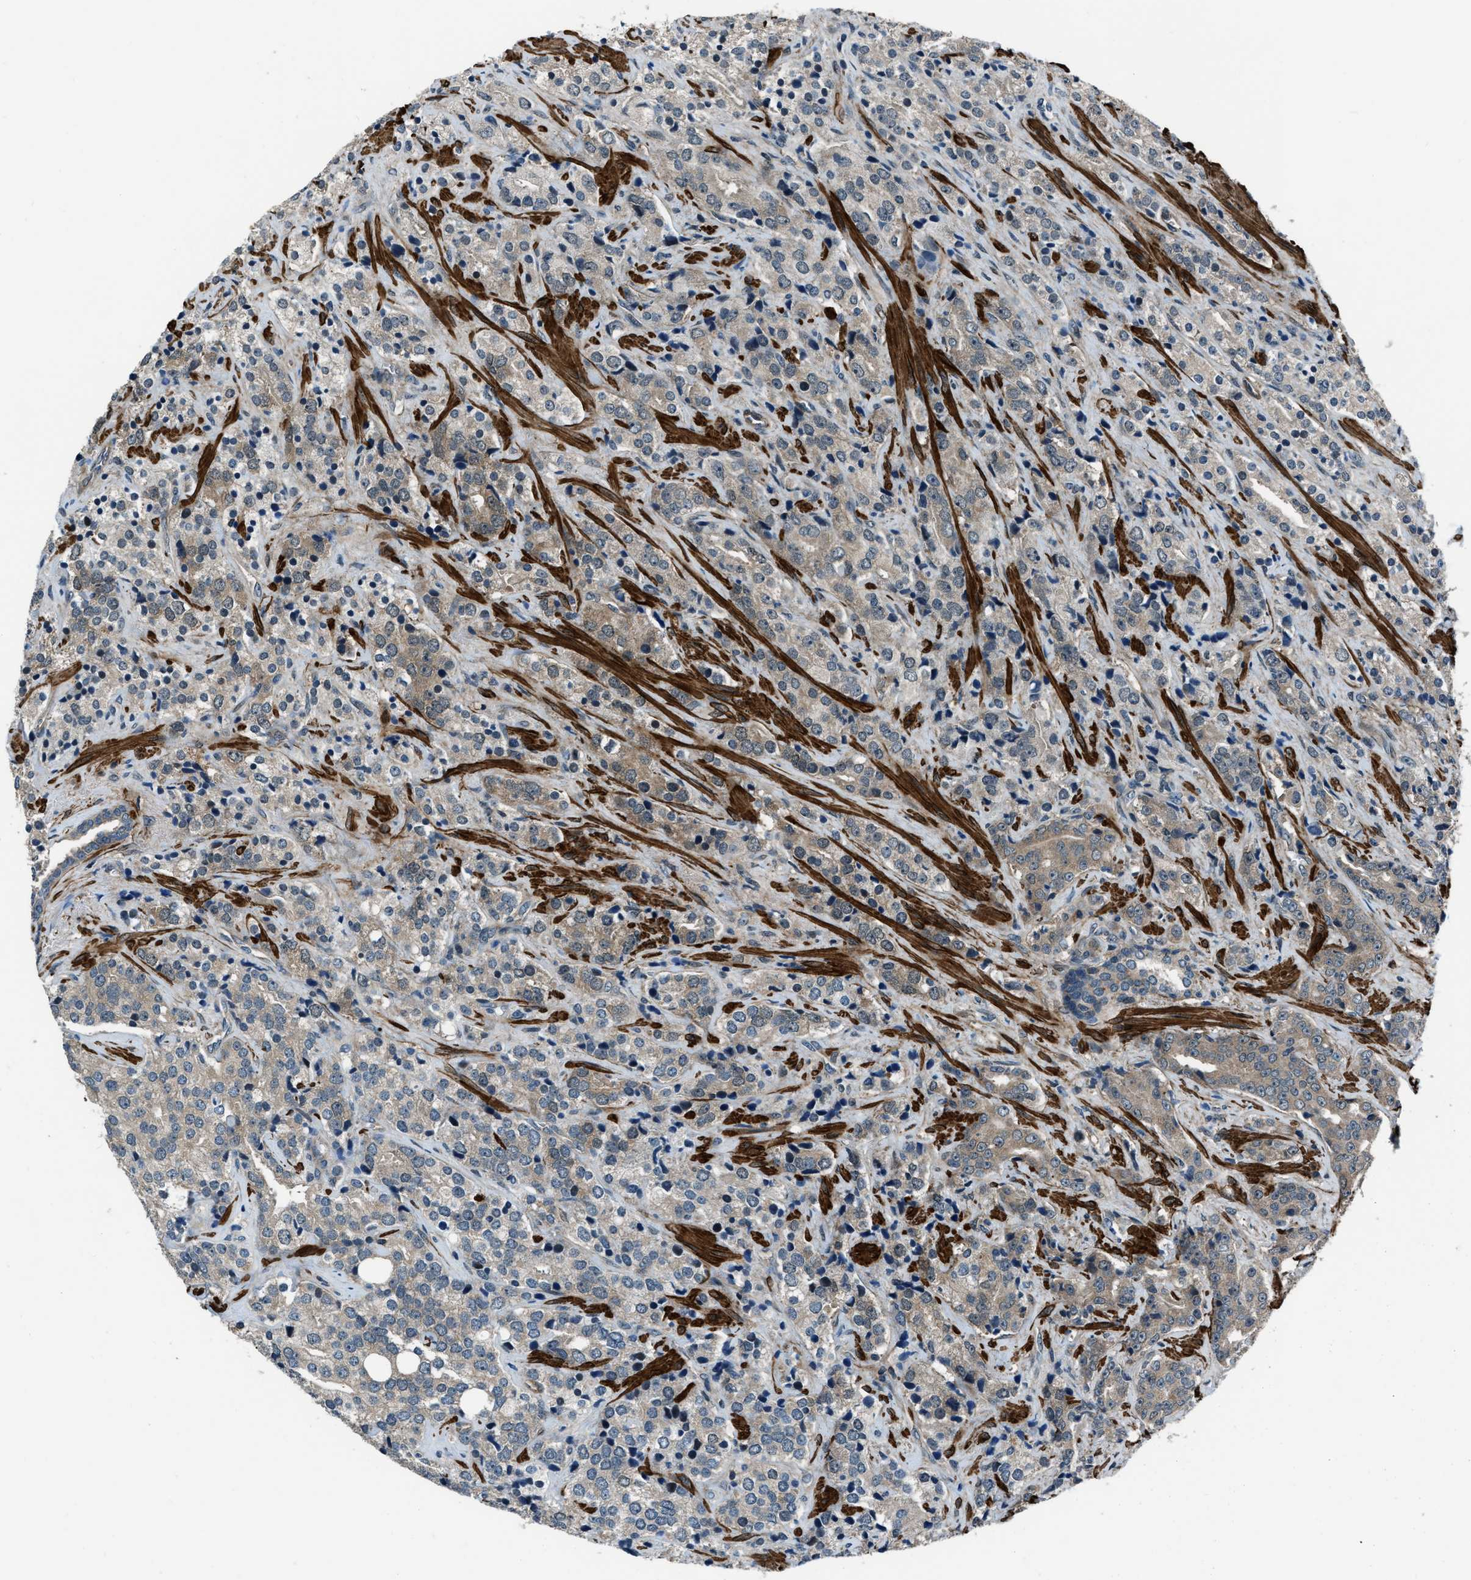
{"staining": {"intensity": "moderate", "quantity": "<25%", "location": "cytoplasmic/membranous"}, "tissue": "prostate cancer", "cell_type": "Tumor cells", "image_type": "cancer", "snomed": [{"axis": "morphology", "description": "Adenocarcinoma, High grade"}, {"axis": "topography", "description": "Prostate"}], "caption": "This histopathology image exhibits immunohistochemistry staining of human high-grade adenocarcinoma (prostate), with low moderate cytoplasmic/membranous staining in approximately <25% of tumor cells.", "gene": "NUDCD3", "patient": {"sex": "male", "age": 71}}